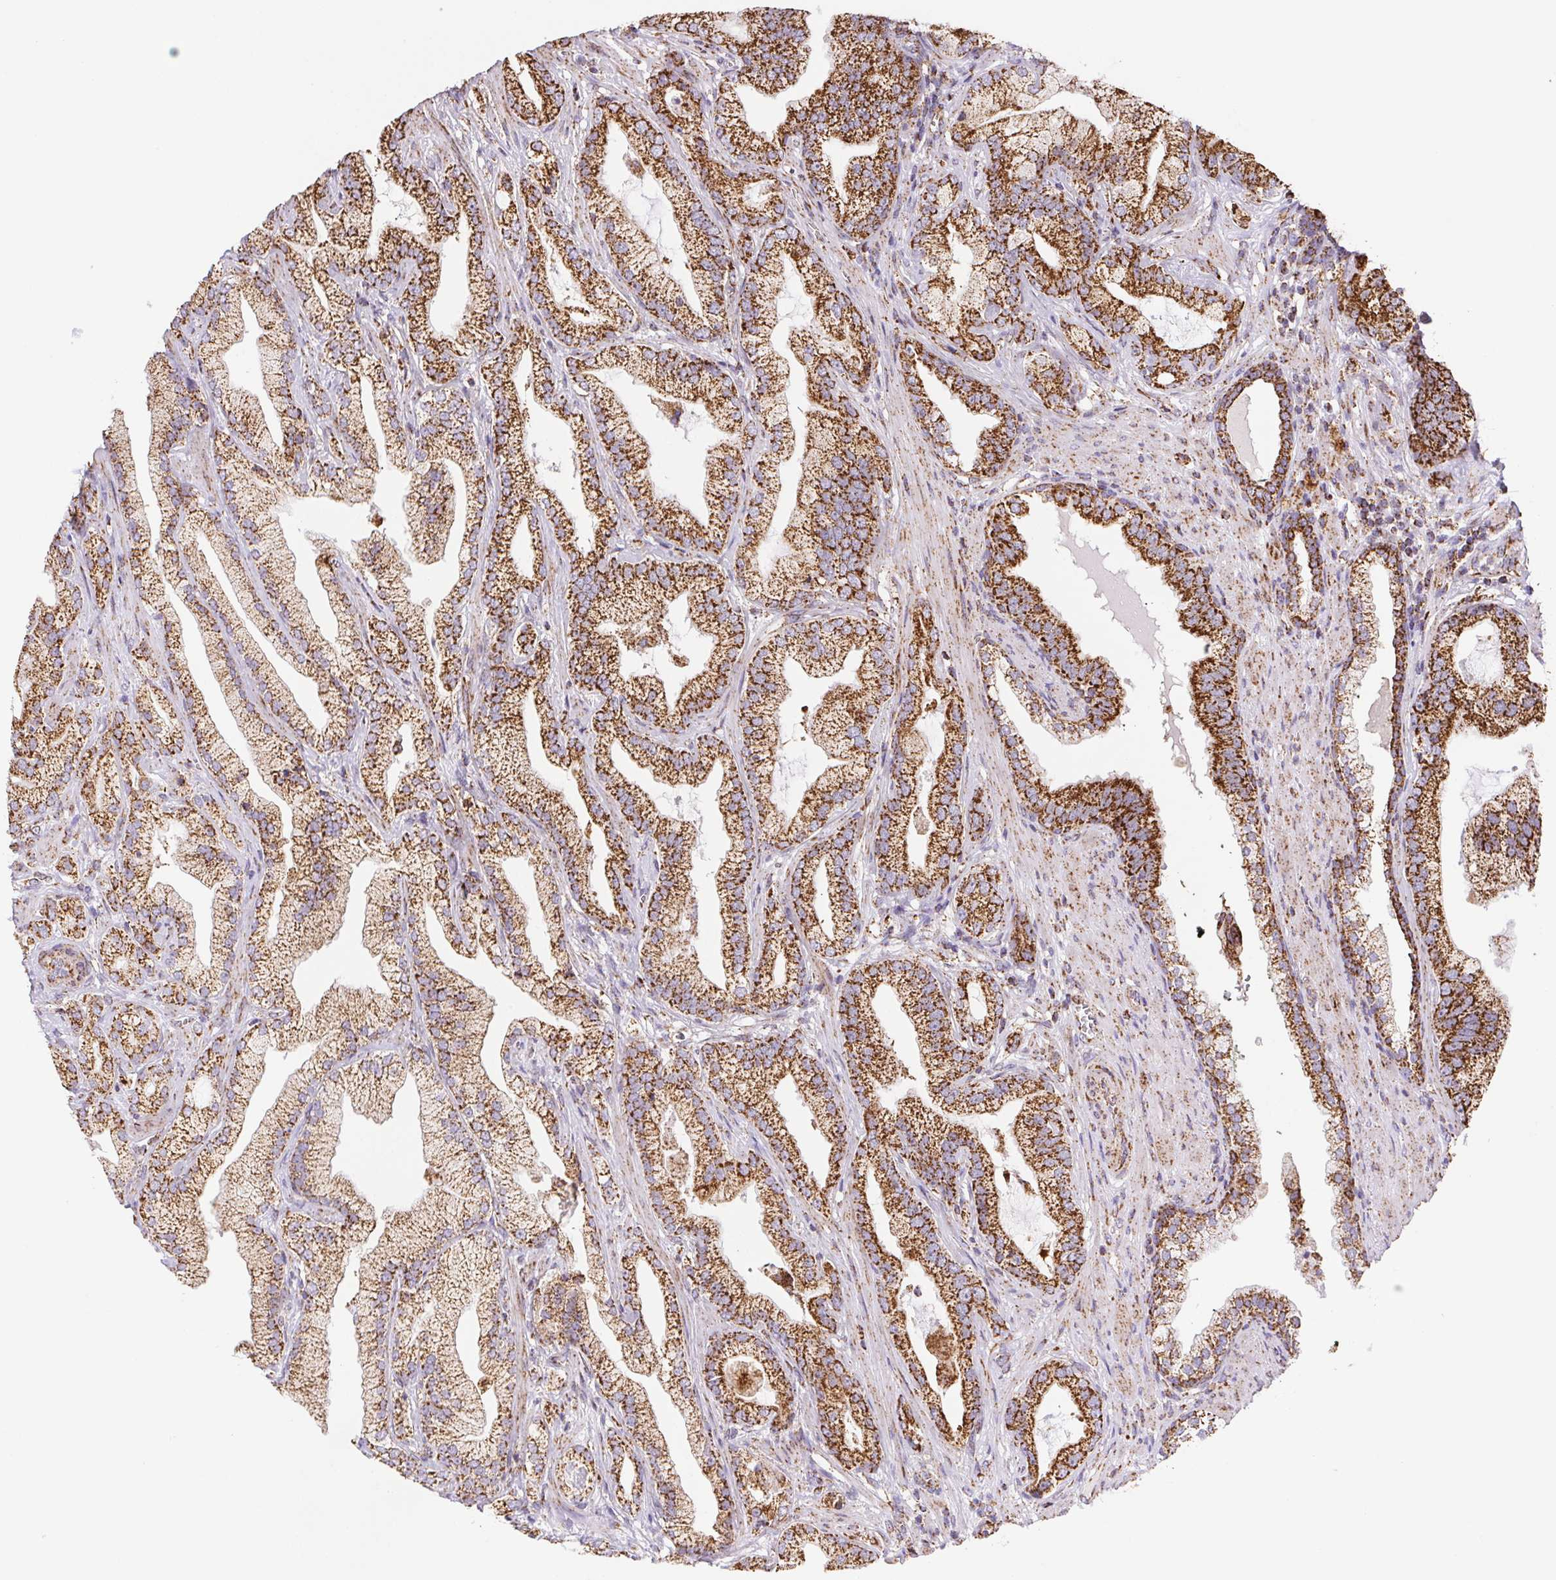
{"staining": {"intensity": "strong", "quantity": ">75%", "location": "cytoplasmic/membranous"}, "tissue": "prostate cancer", "cell_type": "Tumor cells", "image_type": "cancer", "snomed": [{"axis": "morphology", "description": "Adenocarcinoma, Low grade"}, {"axis": "topography", "description": "Prostate"}], "caption": "This histopathology image displays immunohistochemistry (IHC) staining of prostate low-grade adenocarcinoma, with high strong cytoplasmic/membranous positivity in approximately >75% of tumor cells.", "gene": "NIPSNAP2", "patient": {"sex": "male", "age": 62}}